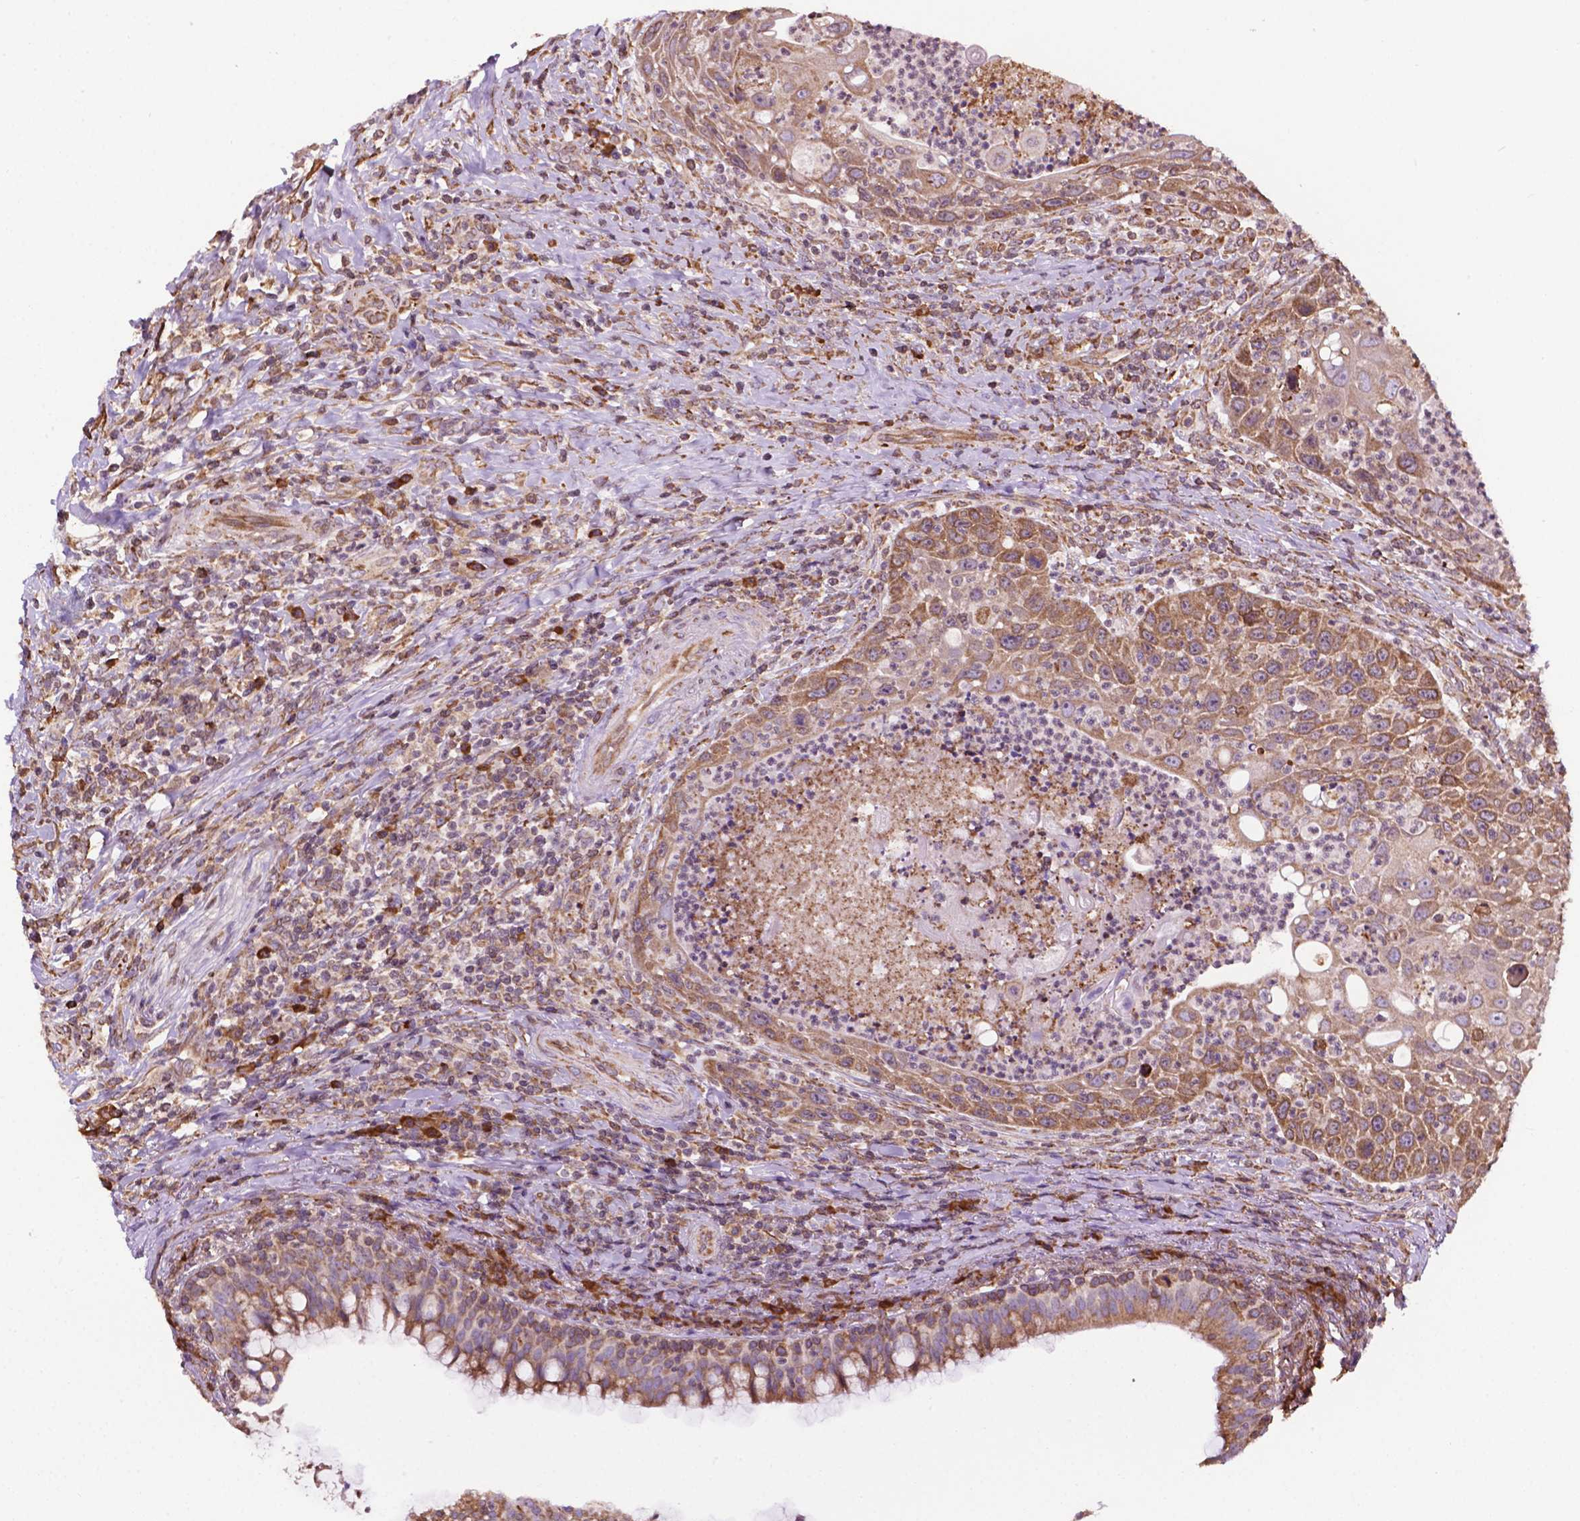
{"staining": {"intensity": "weak", "quantity": "<25%", "location": "cytoplasmic/membranous"}, "tissue": "head and neck cancer", "cell_type": "Tumor cells", "image_type": "cancer", "snomed": [{"axis": "morphology", "description": "Squamous cell carcinoma, NOS"}, {"axis": "topography", "description": "Head-Neck"}], "caption": "High power microscopy micrograph of an immunohistochemistry image of head and neck cancer, revealing no significant positivity in tumor cells. The staining is performed using DAB (3,3'-diaminobenzidine) brown chromogen with nuclei counter-stained in using hematoxylin.", "gene": "GANAB", "patient": {"sex": "male", "age": 69}}